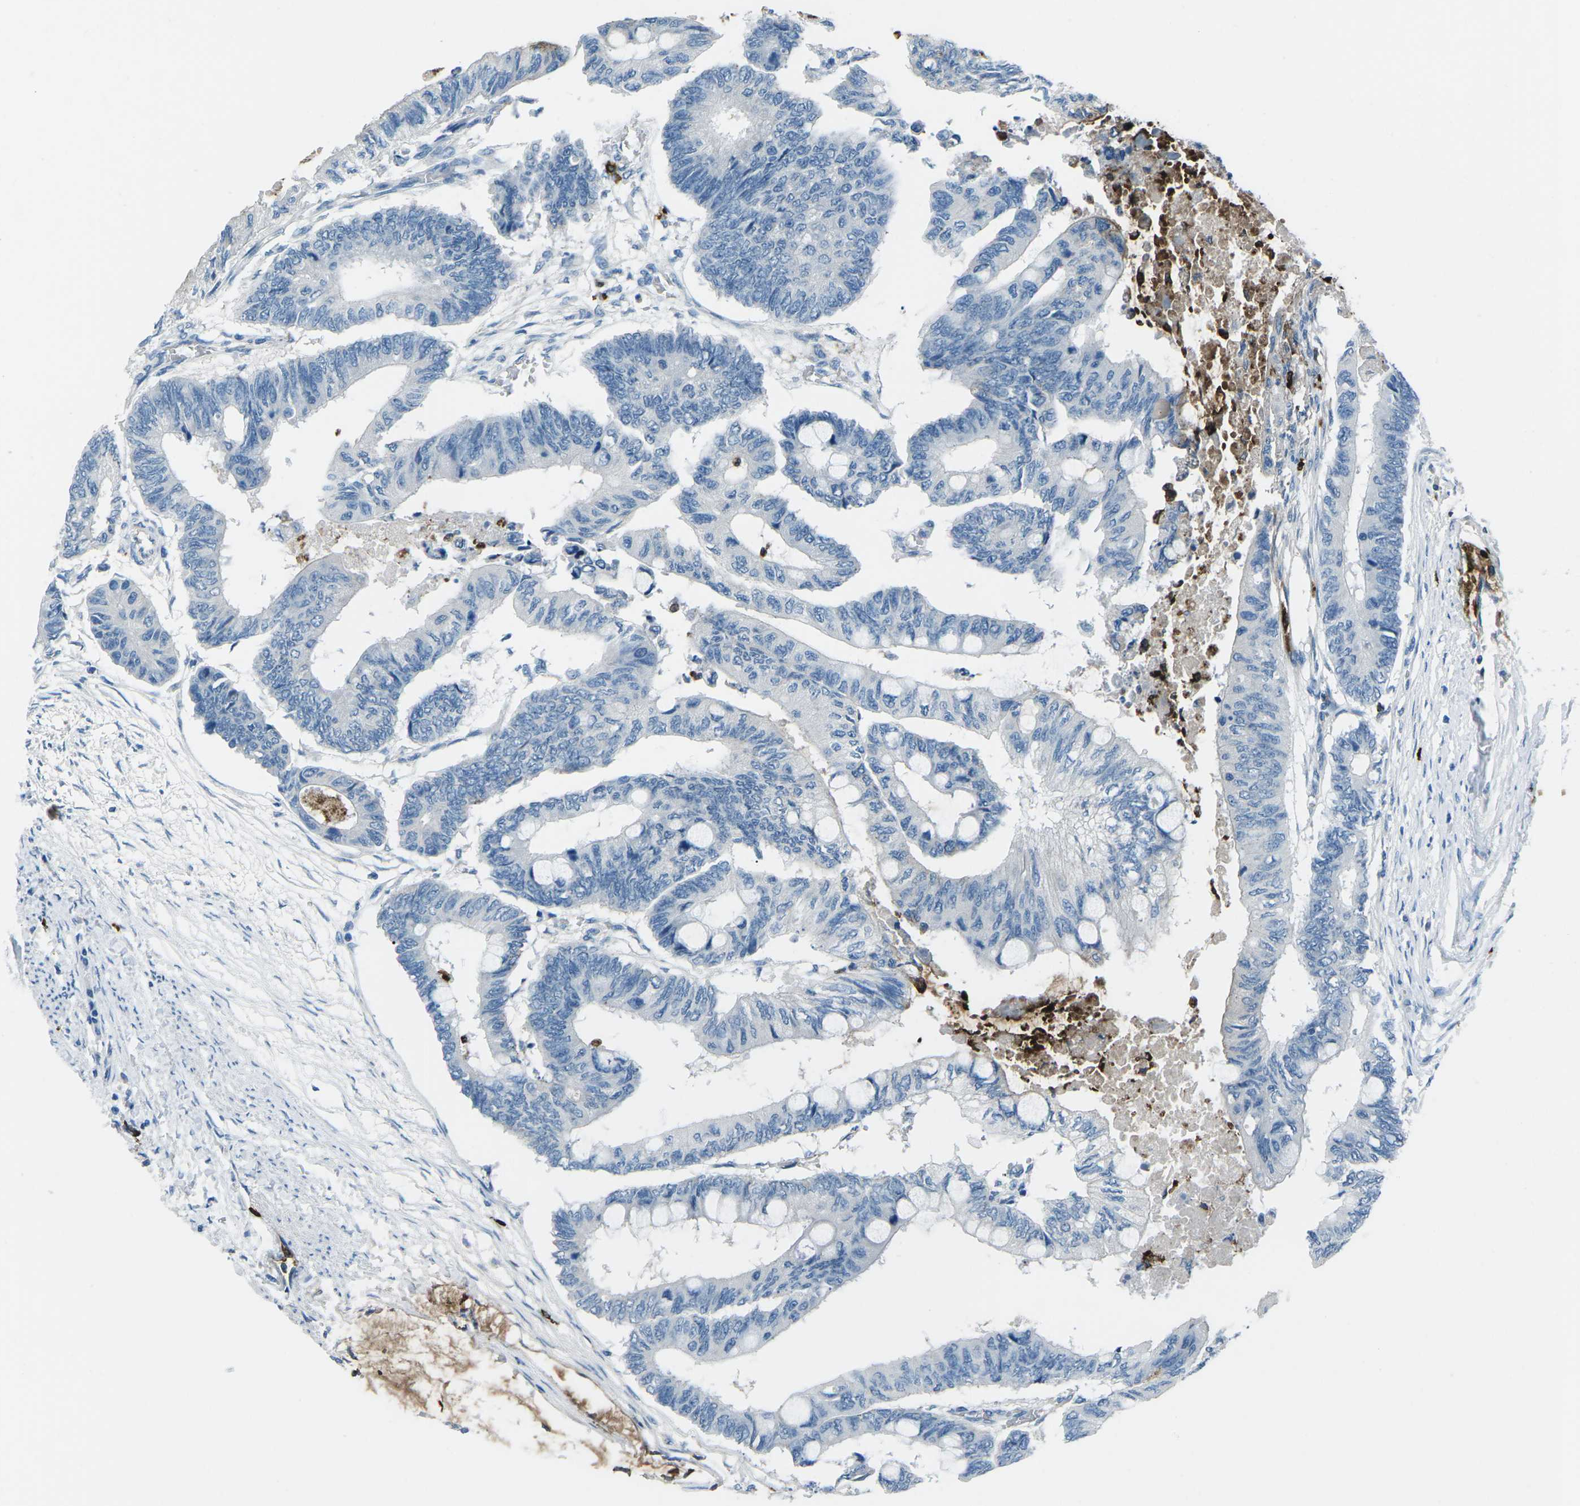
{"staining": {"intensity": "negative", "quantity": "none", "location": "none"}, "tissue": "colorectal cancer", "cell_type": "Tumor cells", "image_type": "cancer", "snomed": [{"axis": "morphology", "description": "Normal tissue, NOS"}, {"axis": "morphology", "description": "Adenocarcinoma, NOS"}, {"axis": "topography", "description": "Rectum"}, {"axis": "topography", "description": "Peripheral nerve tissue"}], "caption": "An immunohistochemistry (IHC) image of adenocarcinoma (colorectal) is shown. There is no staining in tumor cells of adenocarcinoma (colorectal).", "gene": "FCN1", "patient": {"sex": "male", "age": 92}}